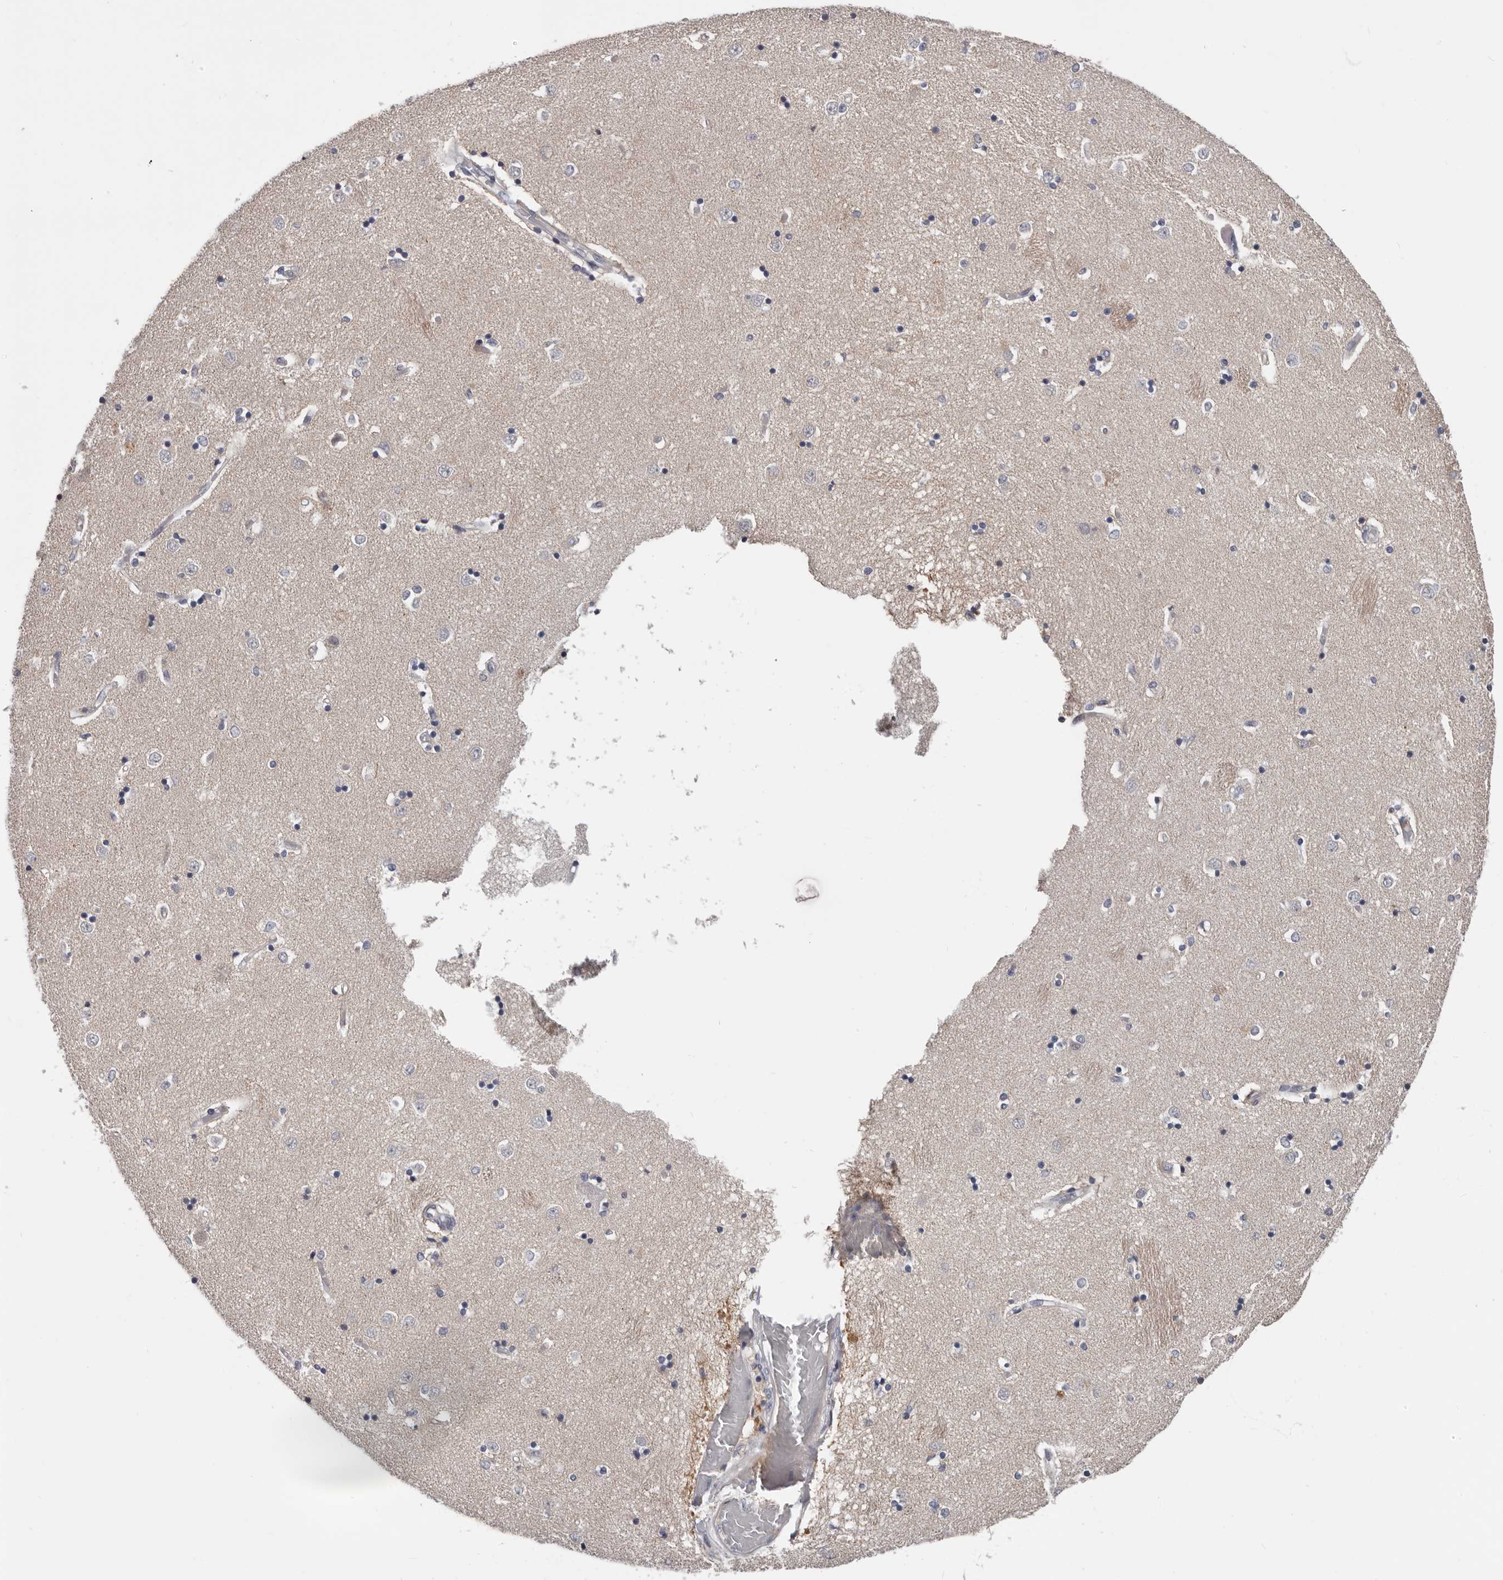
{"staining": {"intensity": "negative", "quantity": "none", "location": "none"}, "tissue": "caudate", "cell_type": "Glial cells", "image_type": "normal", "snomed": [{"axis": "morphology", "description": "Normal tissue, NOS"}, {"axis": "topography", "description": "Lateral ventricle wall"}], "caption": "Human caudate stained for a protein using immunohistochemistry (IHC) exhibits no expression in glial cells.", "gene": "RNF217", "patient": {"sex": "male", "age": 45}}